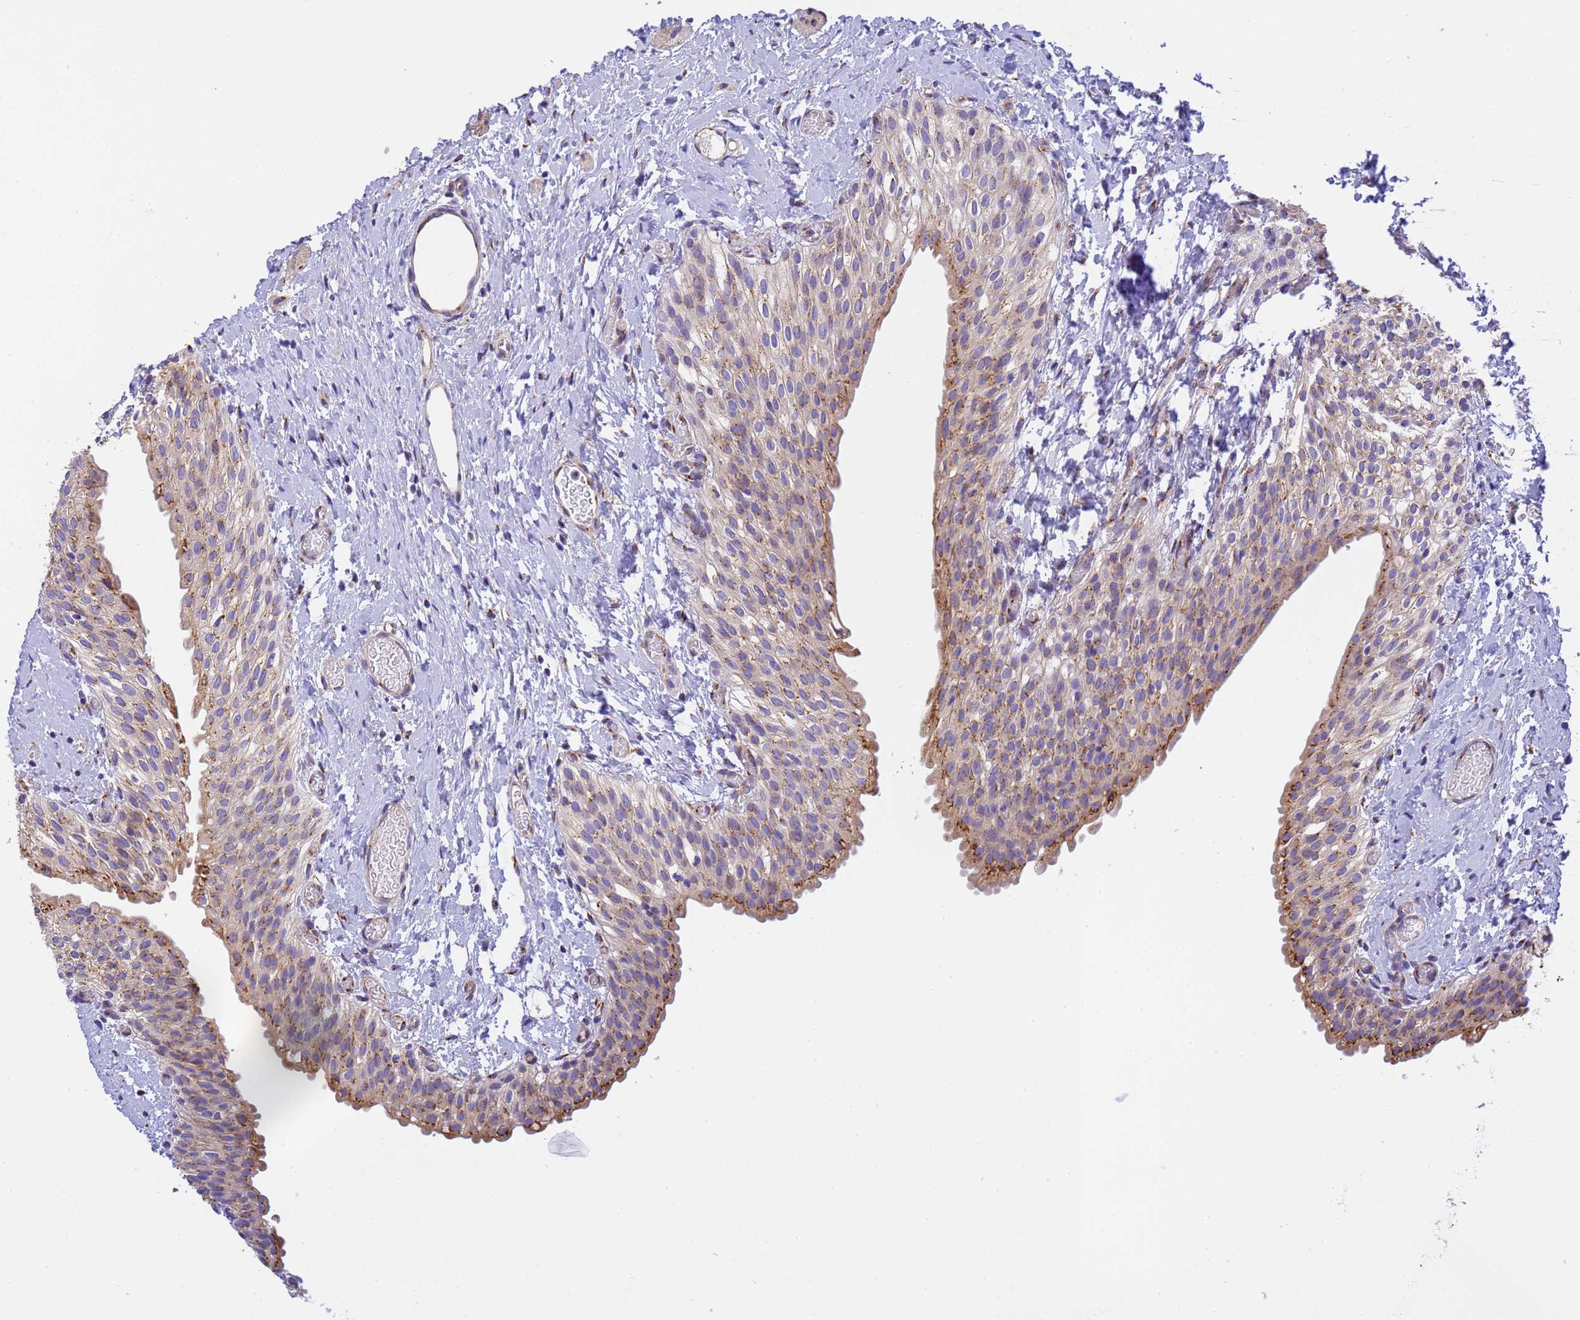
{"staining": {"intensity": "moderate", "quantity": "<25%", "location": "cytoplasmic/membranous"}, "tissue": "urinary bladder", "cell_type": "Urothelial cells", "image_type": "normal", "snomed": [{"axis": "morphology", "description": "Normal tissue, NOS"}, {"axis": "topography", "description": "Urinary bladder"}], "caption": "Urinary bladder stained for a protein demonstrates moderate cytoplasmic/membranous positivity in urothelial cells. (brown staining indicates protein expression, while blue staining denotes nuclei).", "gene": "RHBDD3", "patient": {"sex": "male", "age": 1}}